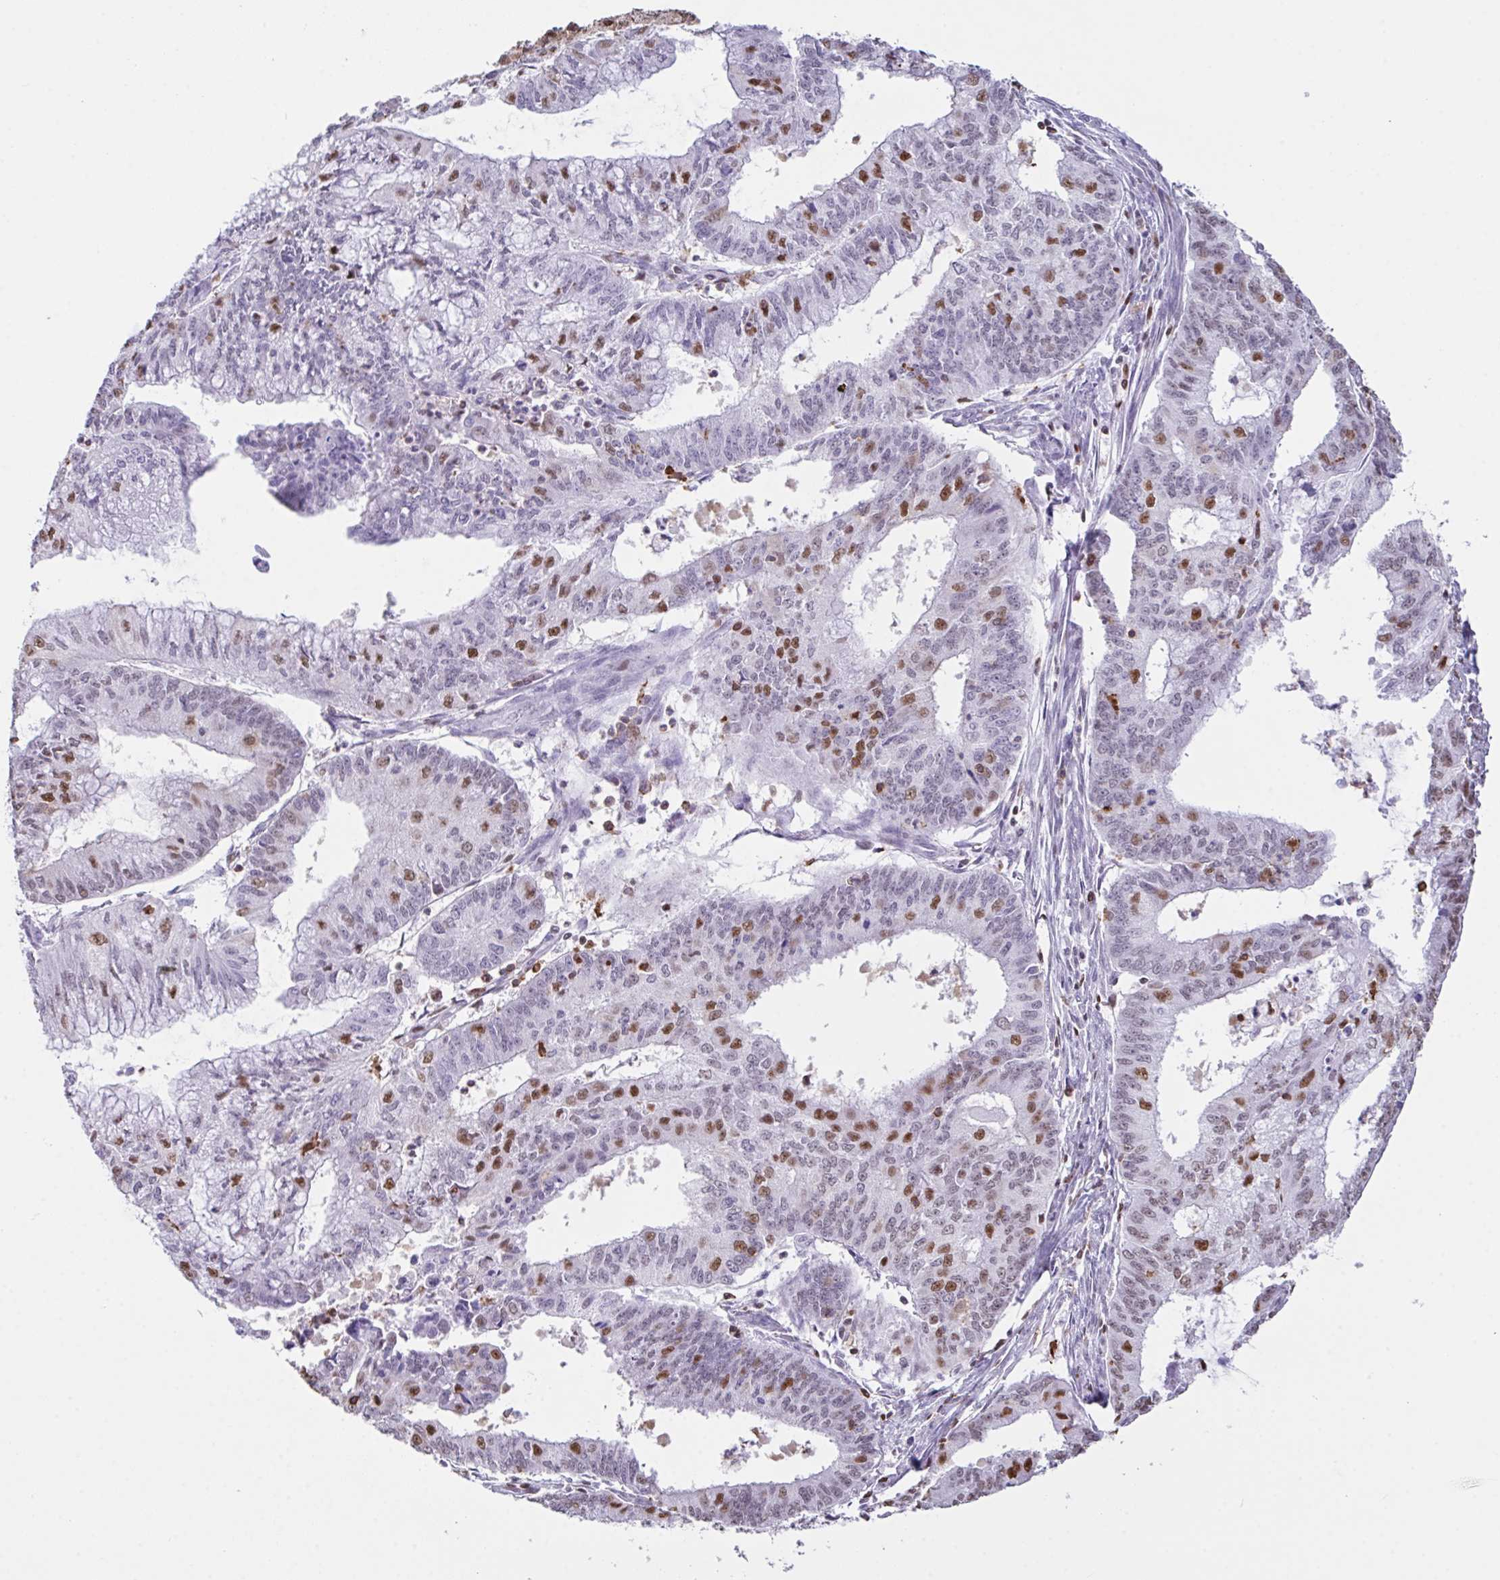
{"staining": {"intensity": "moderate", "quantity": "25%-75%", "location": "nuclear"}, "tissue": "endometrial cancer", "cell_type": "Tumor cells", "image_type": "cancer", "snomed": [{"axis": "morphology", "description": "Adenocarcinoma, NOS"}, {"axis": "topography", "description": "Endometrium"}], "caption": "The micrograph shows staining of endometrial cancer, revealing moderate nuclear protein expression (brown color) within tumor cells.", "gene": "BTBD10", "patient": {"sex": "female", "age": 61}}